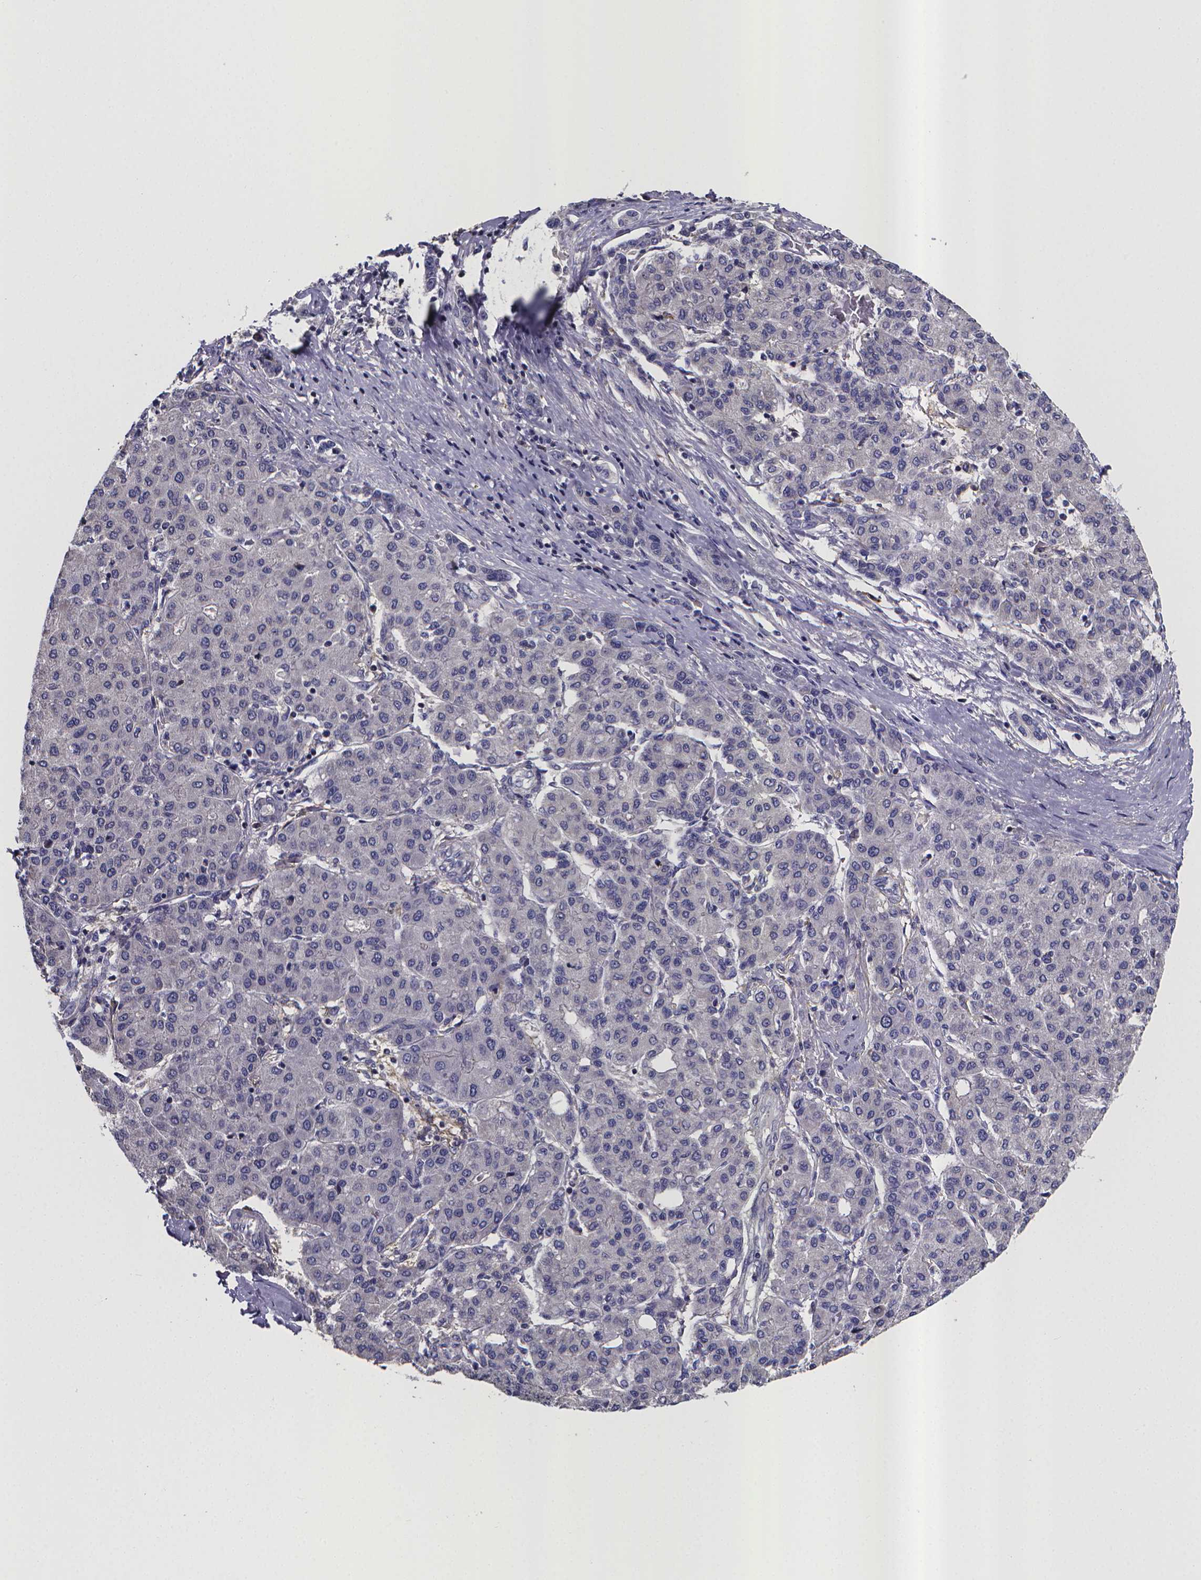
{"staining": {"intensity": "negative", "quantity": "none", "location": "none"}, "tissue": "liver cancer", "cell_type": "Tumor cells", "image_type": "cancer", "snomed": [{"axis": "morphology", "description": "Carcinoma, Hepatocellular, NOS"}, {"axis": "topography", "description": "Liver"}], "caption": "Tumor cells are negative for protein expression in human liver cancer (hepatocellular carcinoma). (DAB immunohistochemistry, high magnification).", "gene": "RERG", "patient": {"sex": "male", "age": 65}}